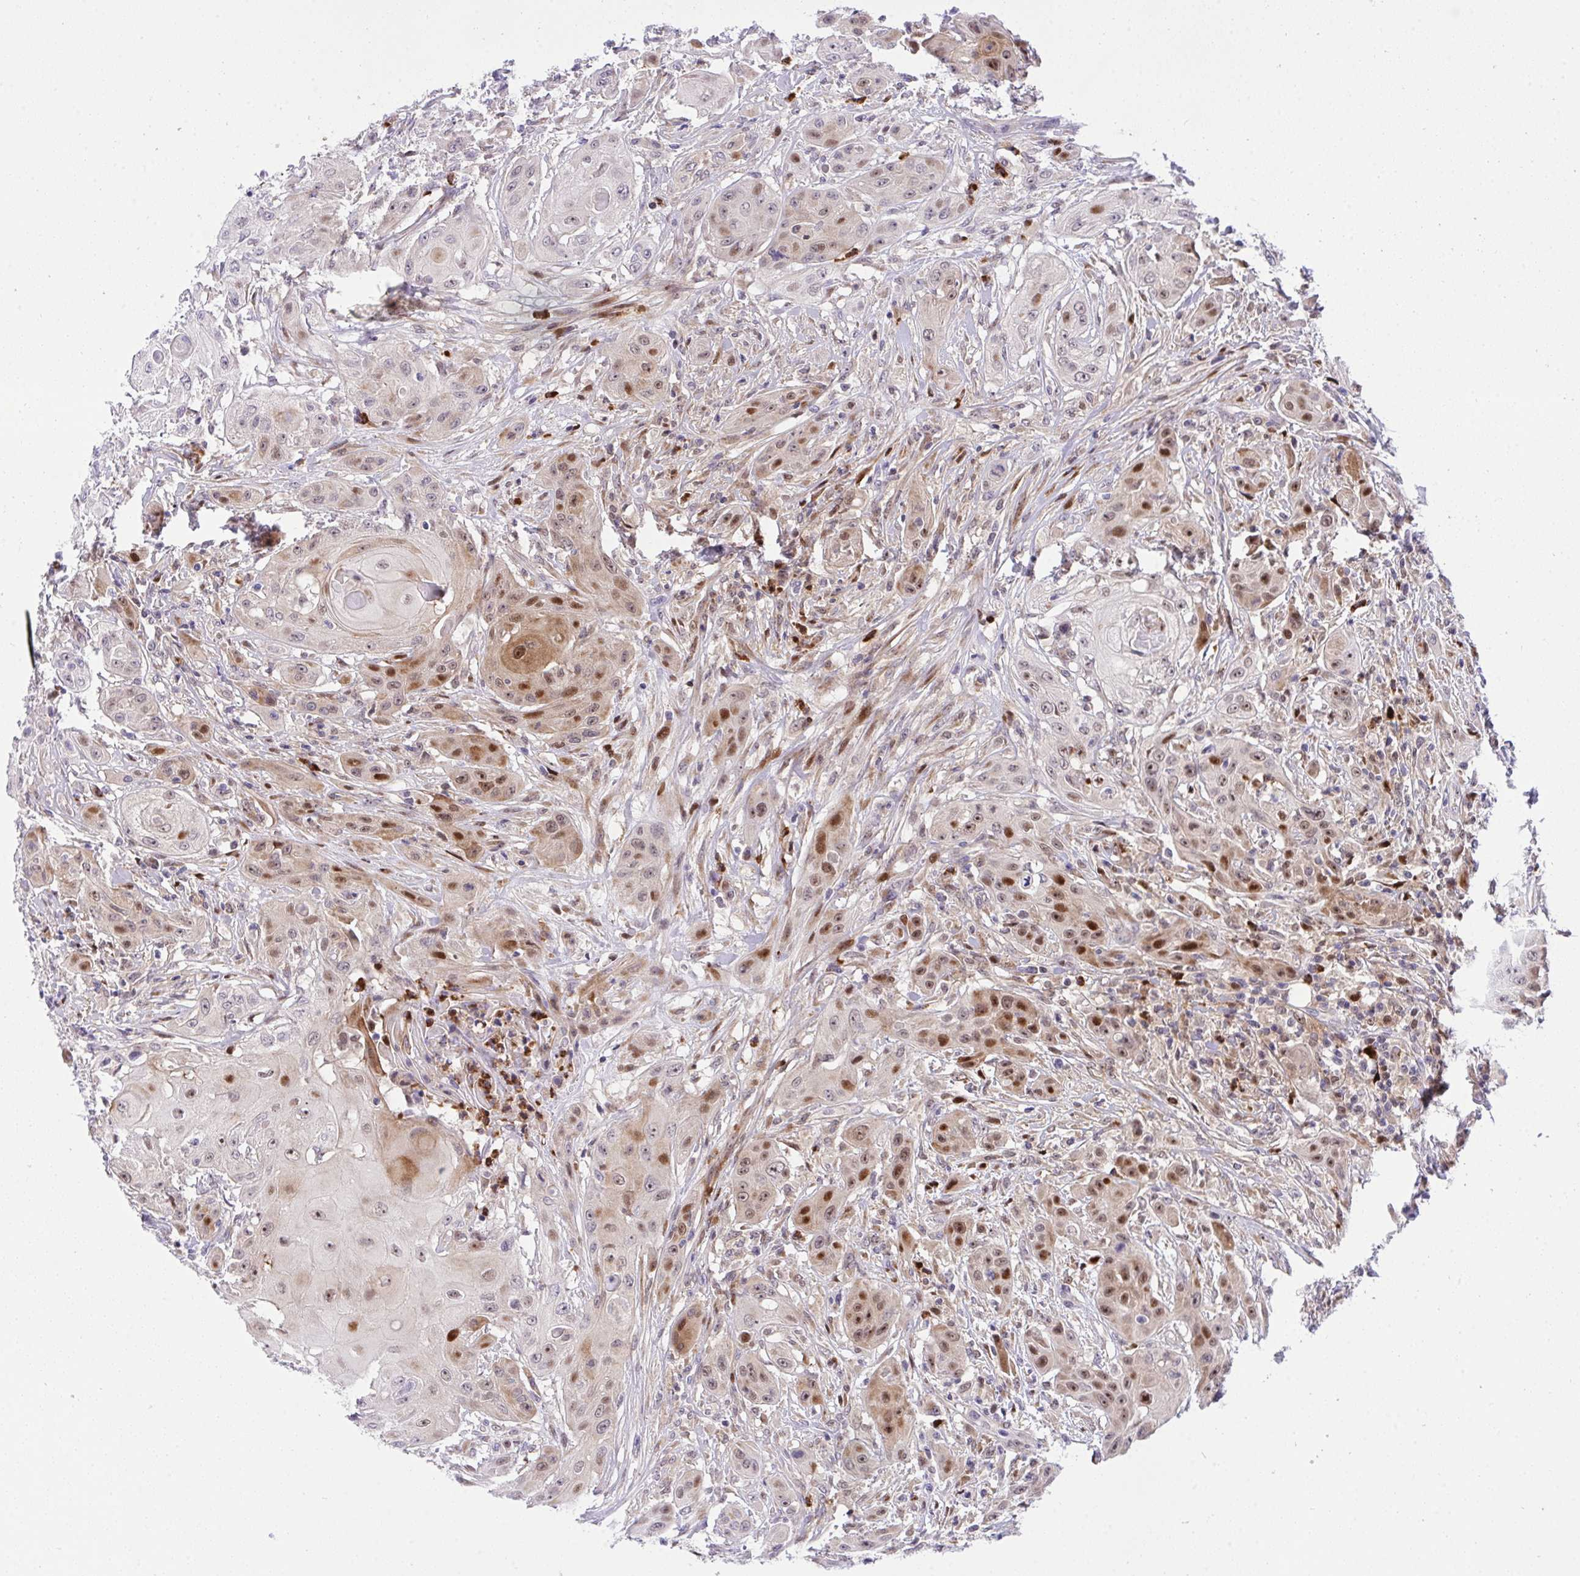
{"staining": {"intensity": "moderate", "quantity": ">75%", "location": "cytoplasmic/membranous,nuclear"}, "tissue": "head and neck cancer", "cell_type": "Tumor cells", "image_type": "cancer", "snomed": [{"axis": "morphology", "description": "Squamous cell carcinoma, NOS"}, {"axis": "topography", "description": "Oral tissue"}, {"axis": "topography", "description": "Head-Neck"}, {"axis": "topography", "description": "Neck, NOS"}], "caption": "Head and neck cancer (squamous cell carcinoma) stained with DAB (3,3'-diaminobenzidine) immunohistochemistry (IHC) exhibits medium levels of moderate cytoplasmic/membranous and nuclear staining in approximately >75% of tumor cells.", "gene": "ZNF554", "patient": {"sex": "female", "age": 55}}